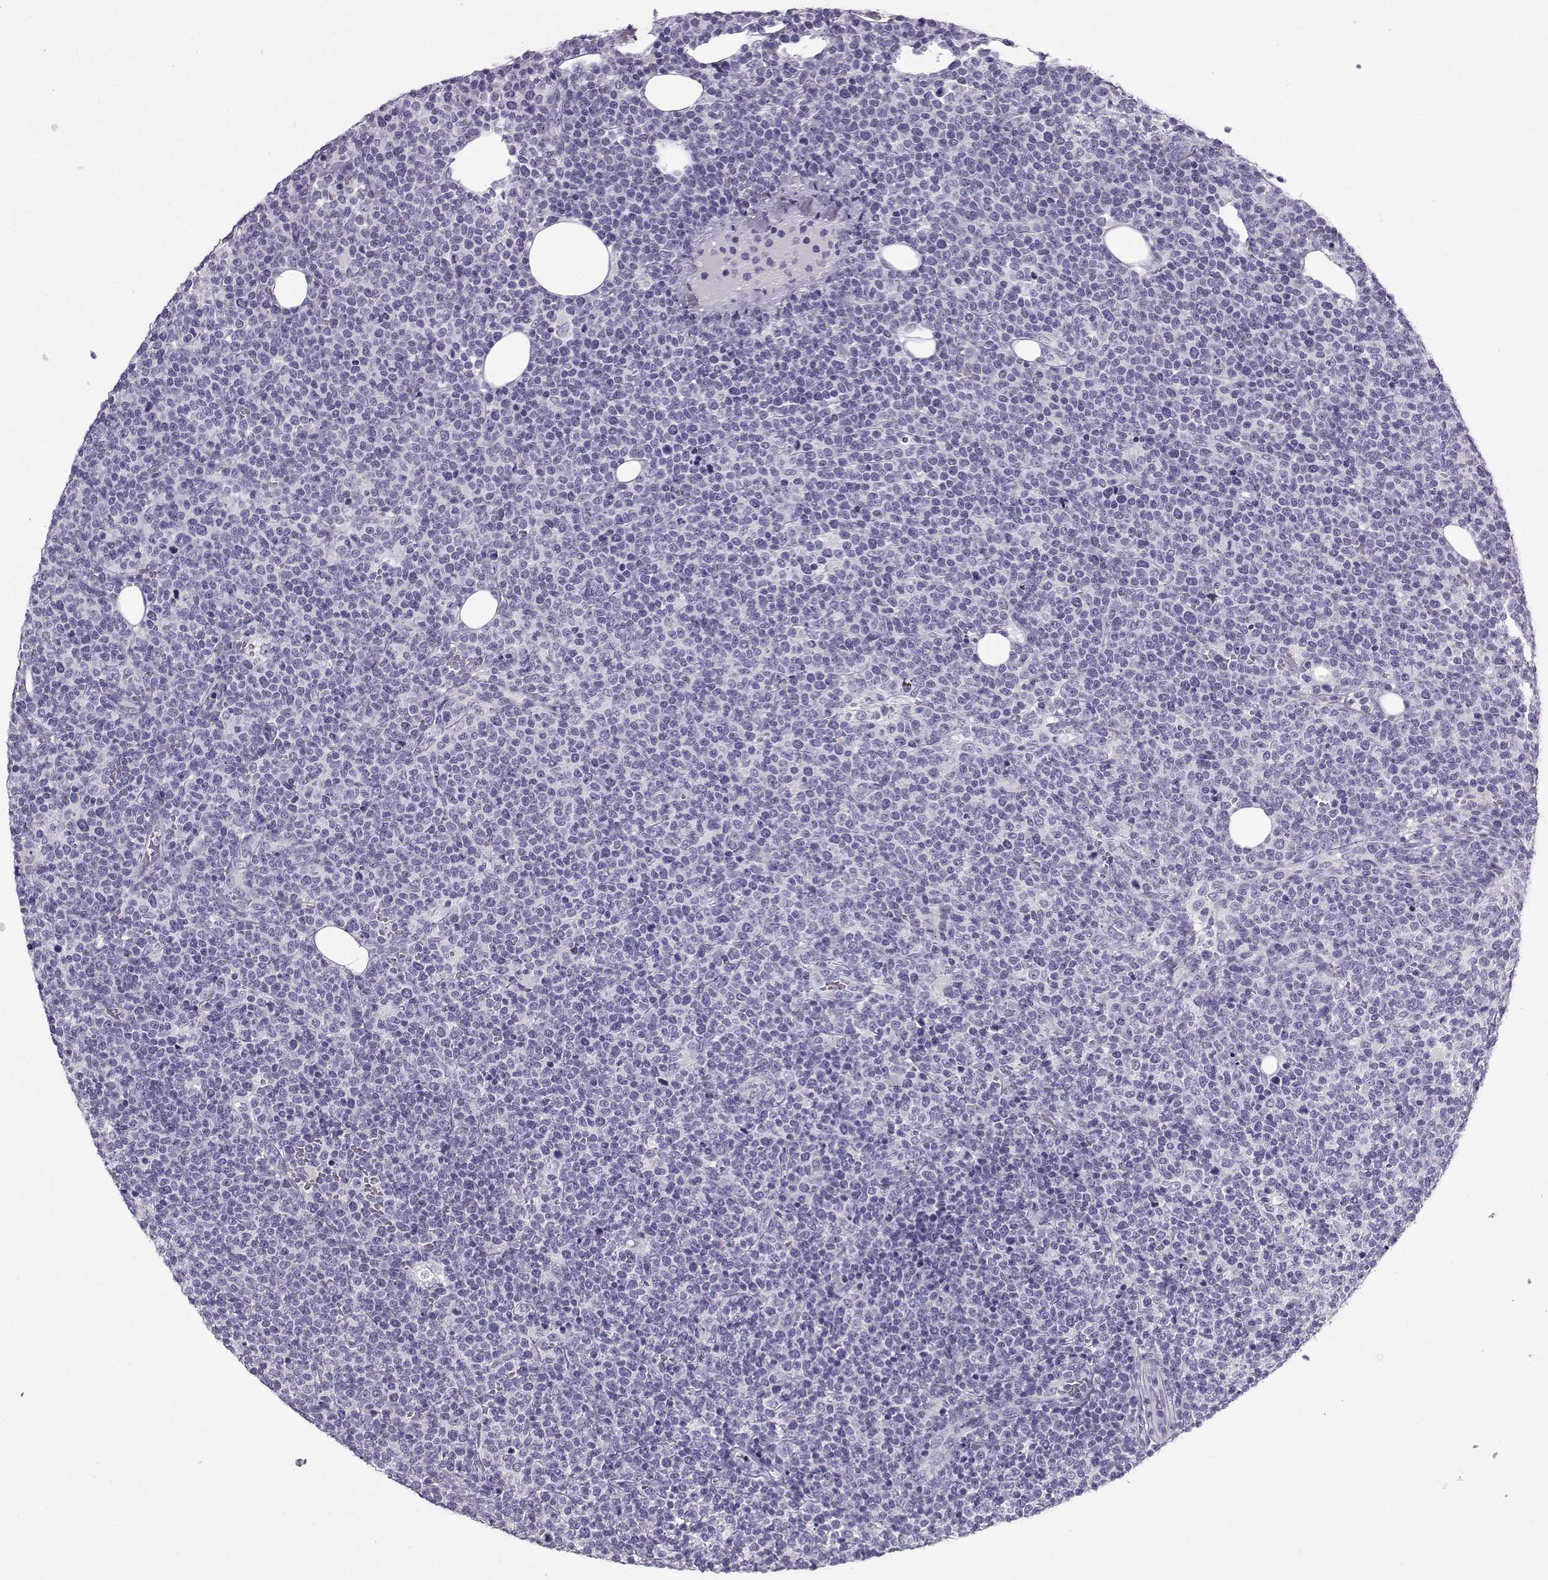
{"staining": {"intensity": "negative", "quantity": "none", "location": "none"}, "tissue": "lymphoma", "cell_type": "Tumor cells", "image_type": "cancer", "snomed": [{"axis": "morphology", "description": "Malignant lymphoma, non-Hodgkin's type, High grade"}, {"axis": "topography", "description": "Lymph node"}], "caption": "An image of human high-grade malignant lymphoma, non-Hodgkin's type is negative for staining in tumor cells.", "gene": "ZBTB8B", "patient": {"sex": "male", "age": 61}}